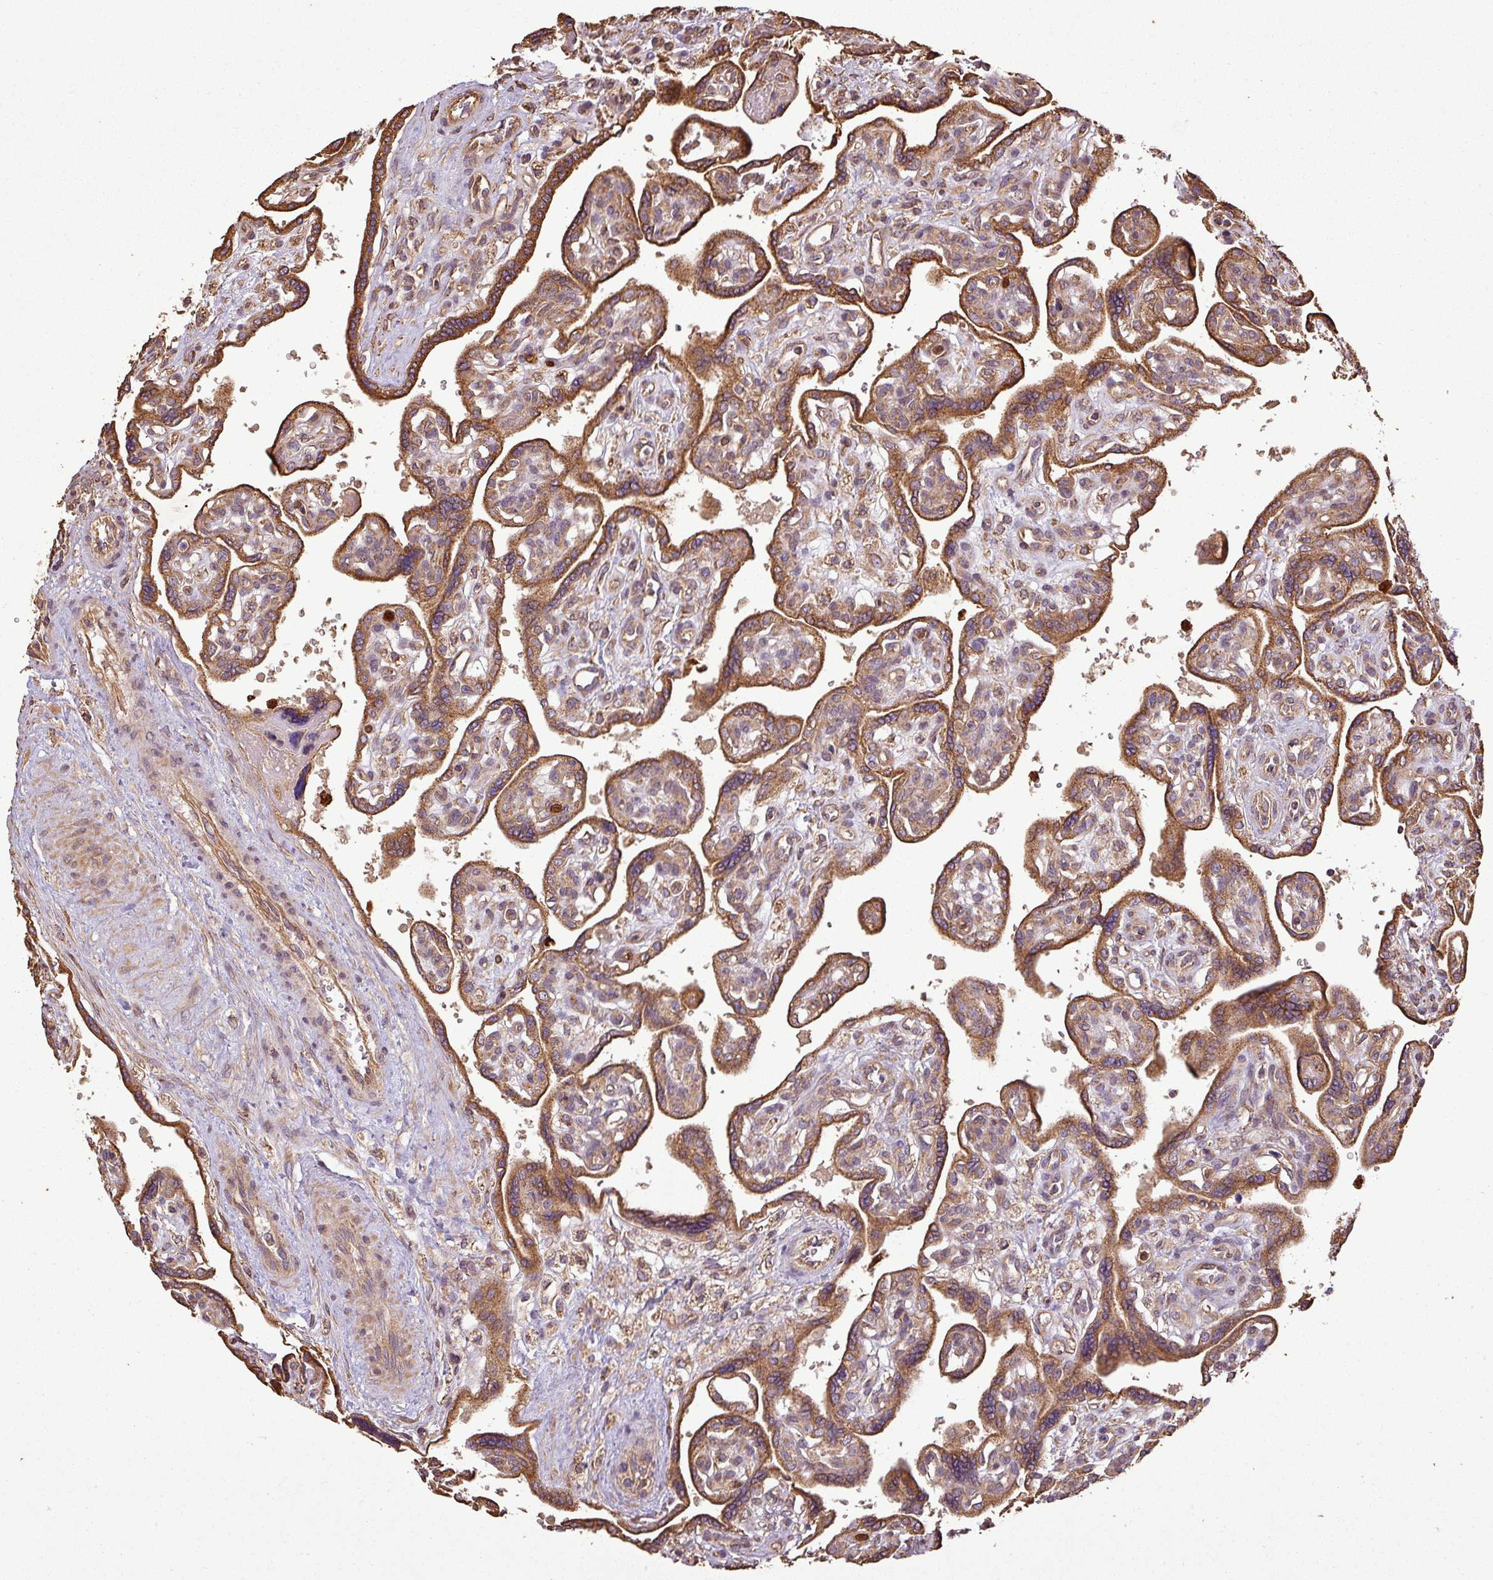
{"staining": {"intensity": "moderate", "quantity": ">75%", "location": "cytoplasmic/membranous"}, "tissue": "placenta", "cell_type": "Trophoblastic cells", "image_type": "normal", "snomed": [{"axis": "morphology", "description": "Normal tissue, NOS"}, {"axis": "topography", "description": "Placenta"}], "caption": "This micrograph demonstrates IHC staining of unremarkable human placenta, with medium moderate cytoplasmic/membranous expression in approximately >75% of trophoblastic cells.", "gene": "PLEKHM1", "patient": {"sex": "female", "age": 39}}